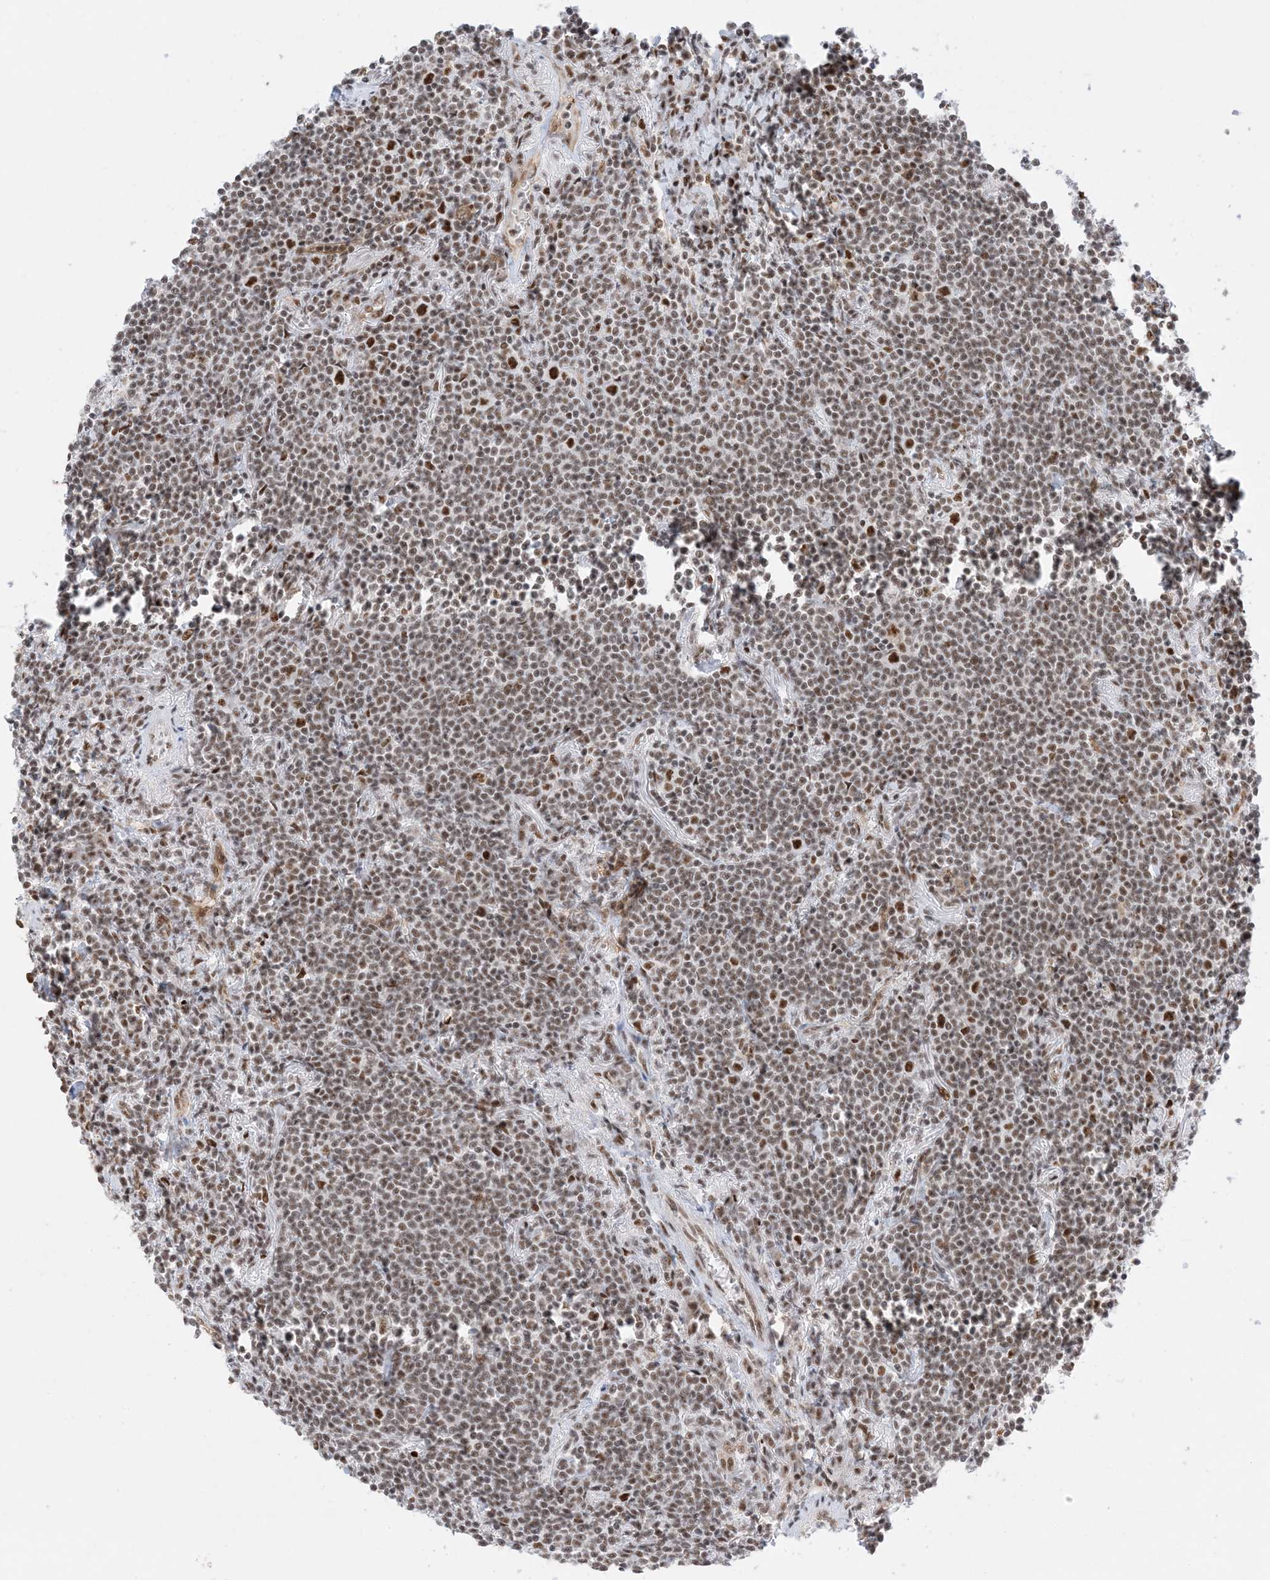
{"staining": {"intensity": "moderate", "quantity": ">75%", "location": "nuclear"}, "tissue": "lymphoma", "cell_type": "Tumor cells", "image_type": "cancer", "snomed": [{"axis": "morphology", "description": "Malignant lymphoma, non-Hodgkin's type, Low grade"}, {"axis": "topography", "description": "Lung"}], "caption": "Malignant lymphoma, non-Hodgkin's type (low-grade) was stained to show a protein in brown. There is medium levels of moderate nuclear expression in approximately >75% of tumor cells.", "gene": "SF3A3", "patient": {"sex": "female", "age": 71}}